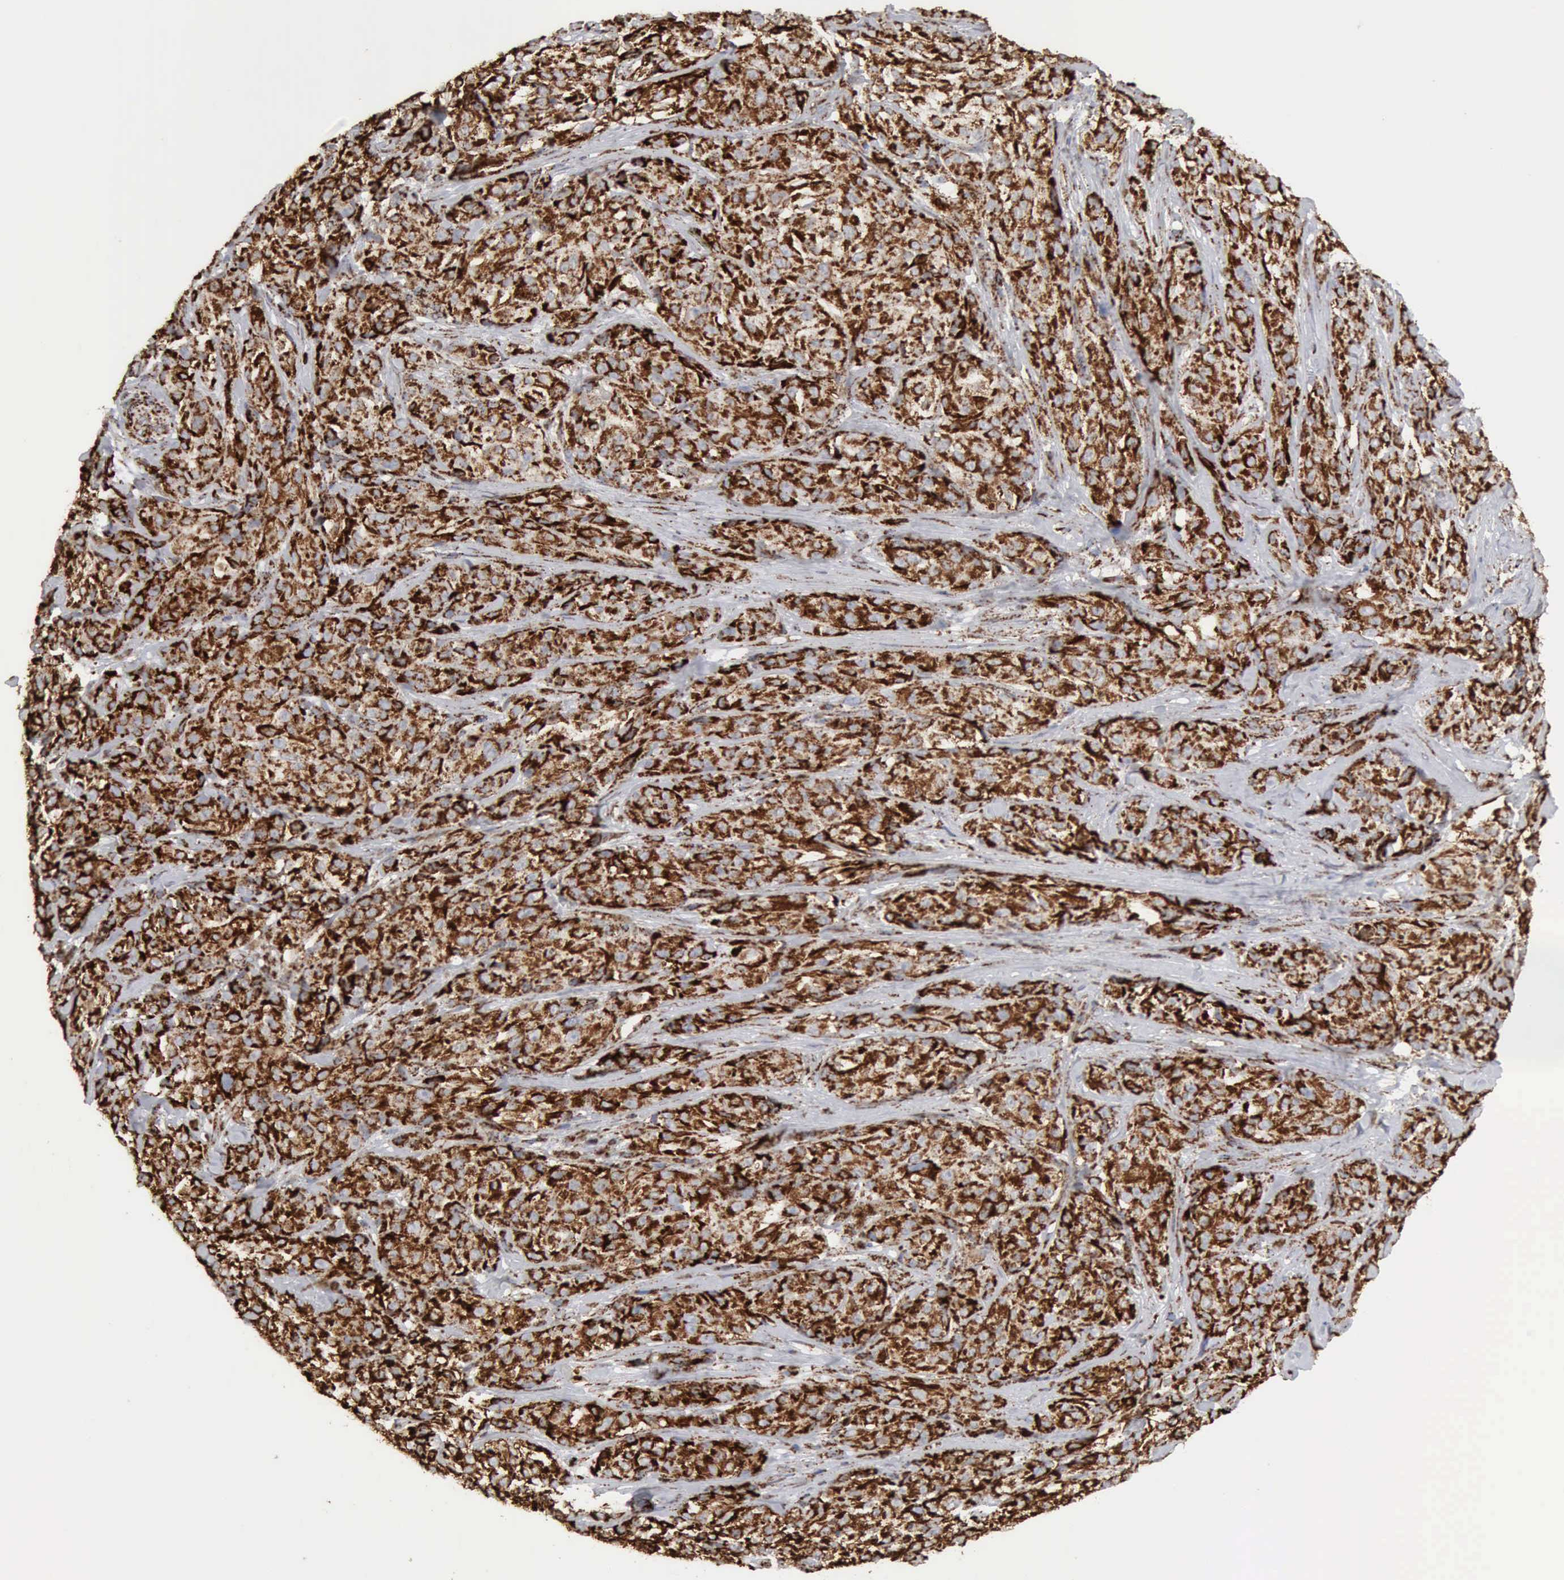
{"staining": {"intensity": "strong", "quantity": ">75%", "location": "cytoplasmic/membranous"}, "tissue": "melanoma", "cell_type": "Tumor cells", "image_type": "cancer", "snomed": [{"axis": "morphology", "description": "Malignant melanoma, NOS"}, {"axis": "topography", "description": "Skin"}], "caption": "High-magnification brightfield microscopy of melanoma stained with DAB (3,3'-diaminobenzidine) (brown) and counterstained with hematoxylin (blue). tumor cells exhibit strong cytoplasmic/membranous staining is present in about>75% of cells. (Stains: DAB (3,3'-diaminobenzidine) in brown, nuclei in blue, Microscopy: brightfield microscopy at high magnification).", "gene": "ACO2", "patient": {"sex": "male", "age": 56}}